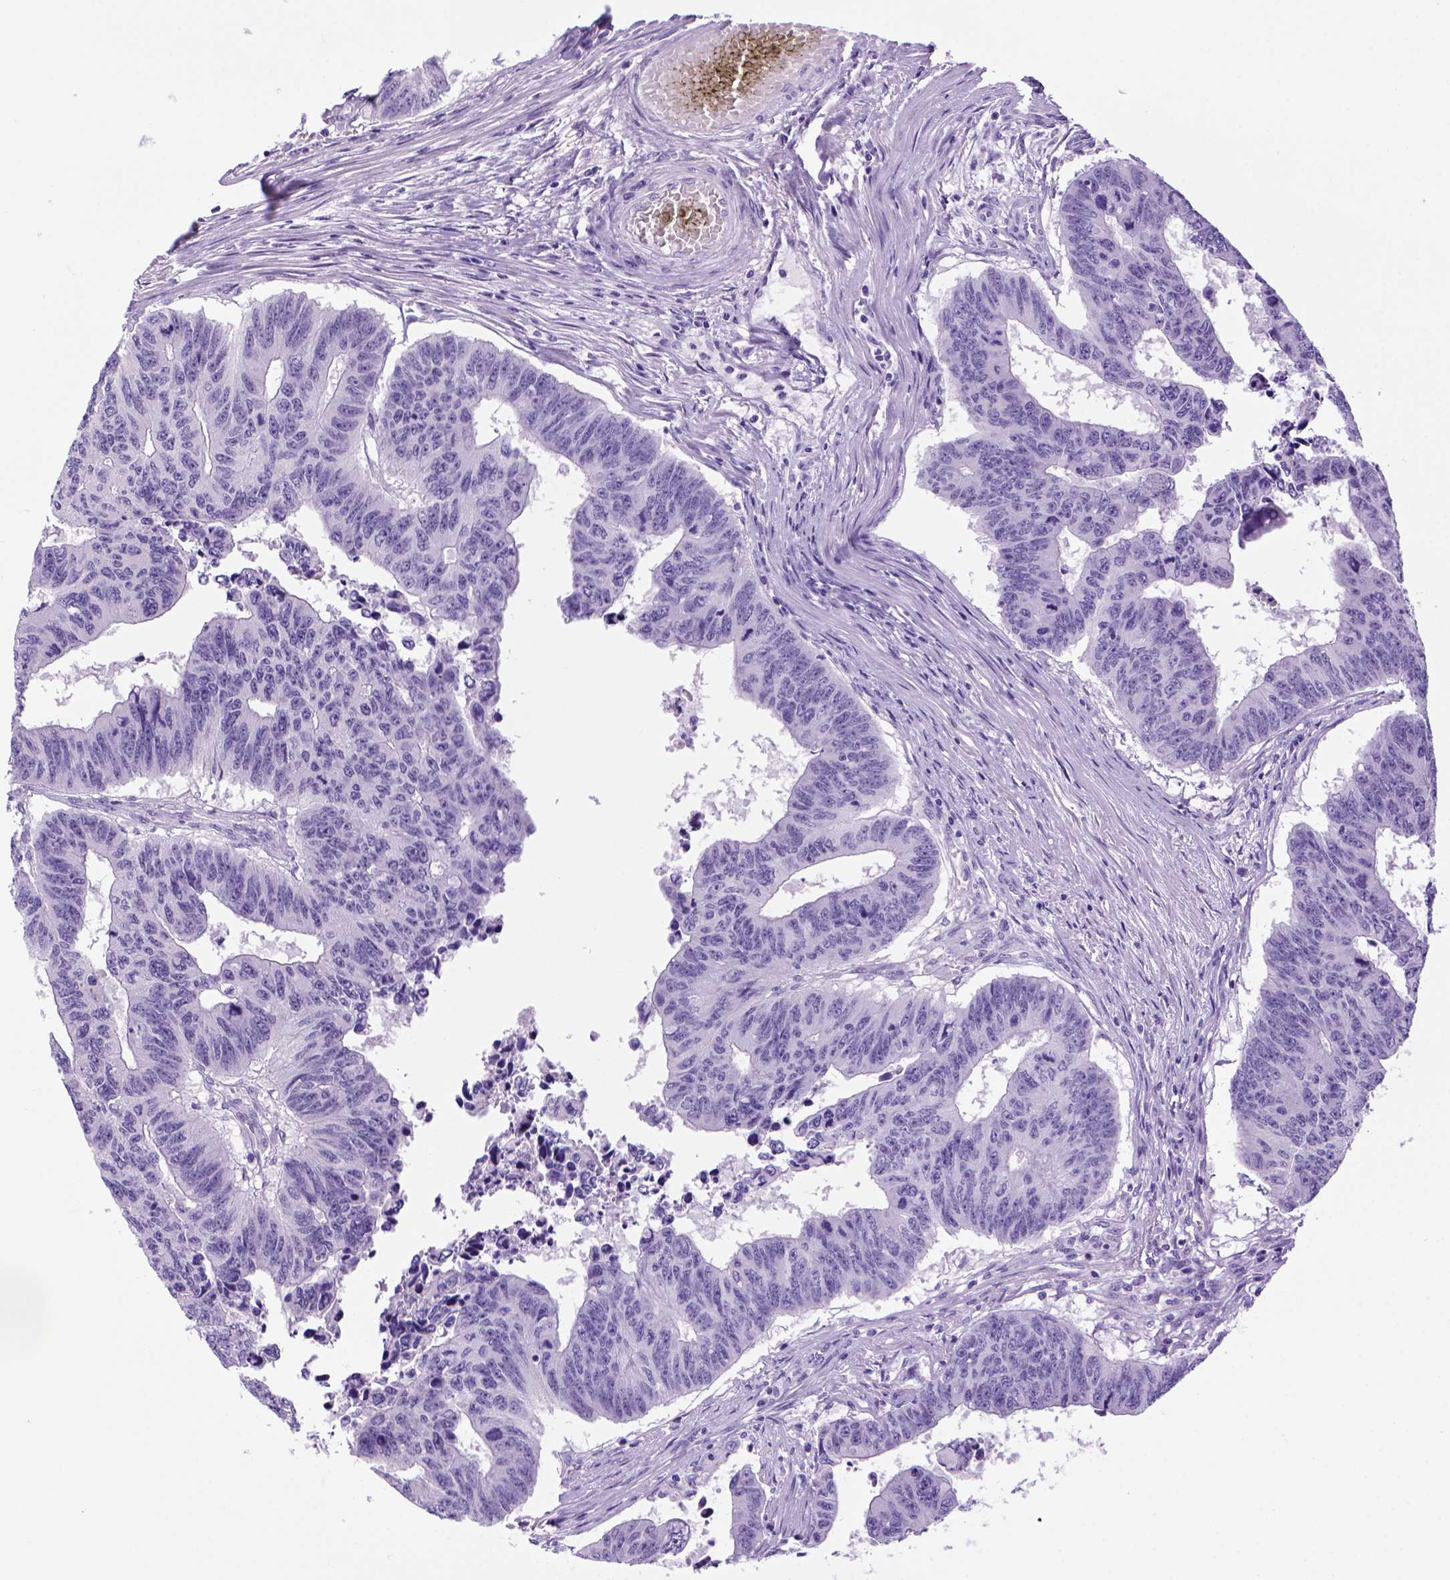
{"staining": {"intensity": "negative", "quantity": "none", "location": "none"}, "tissue": "colorectal cancer", "cell_type": "Tumor cells", "image_type": "cancer", "snomed": [{"axis": "morphology", "description": "Adenocarcinoma, NOS"}, {"axis": "topography", "description": "Rectum"}], "caption": "This is a histopathology image of immunohistochemistry staining of colorectal cancer (adenocarcinoma), which shows no positivity in tumor cells.", "gene": "SGCG", "patient": {"sex": "female", "age": 85}}